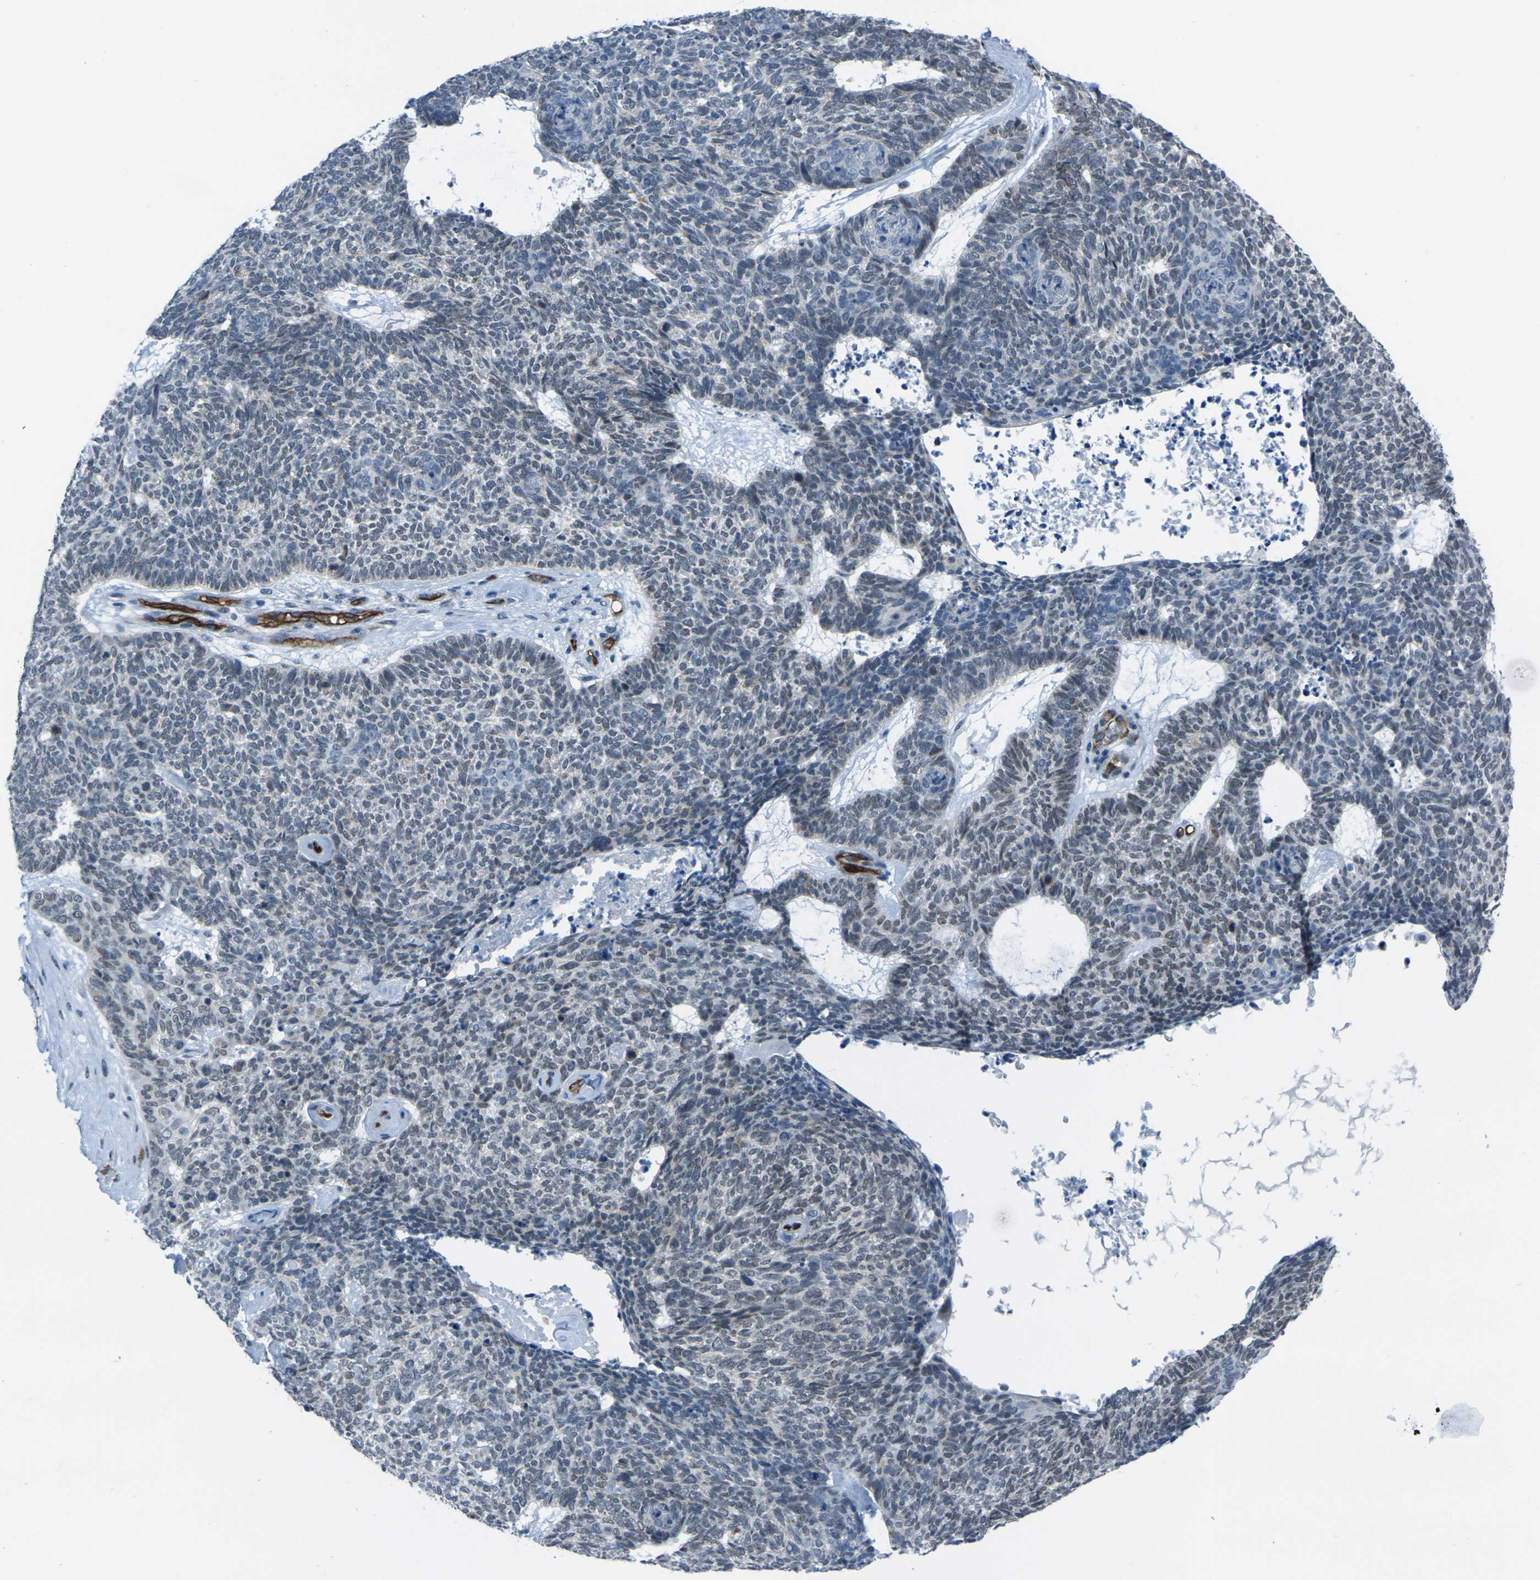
{"staining": {"intensity": "moderate", "quantity": "25%-75%", "location": "nuclear"}, "tissue": "skin cancer", "cell_type": "Tumor cells", "image_type": "cancer", "snomed": [{"axis": "morphology", "description": "Basal cell carcinoma"}, {"axis": "topography", "description": "Skin"}], "caption": "This micrograph demonstrates basal cell carcinoma (skin) stained with immunohistochemistry (IHC) to label a protein in brown. The nuclear of tumor cells show moderate positivity for the protein. Nuclei are counter-stained blue.", "gene": "HSPA12B", "patient": {"sex": "female", "age": 84}}